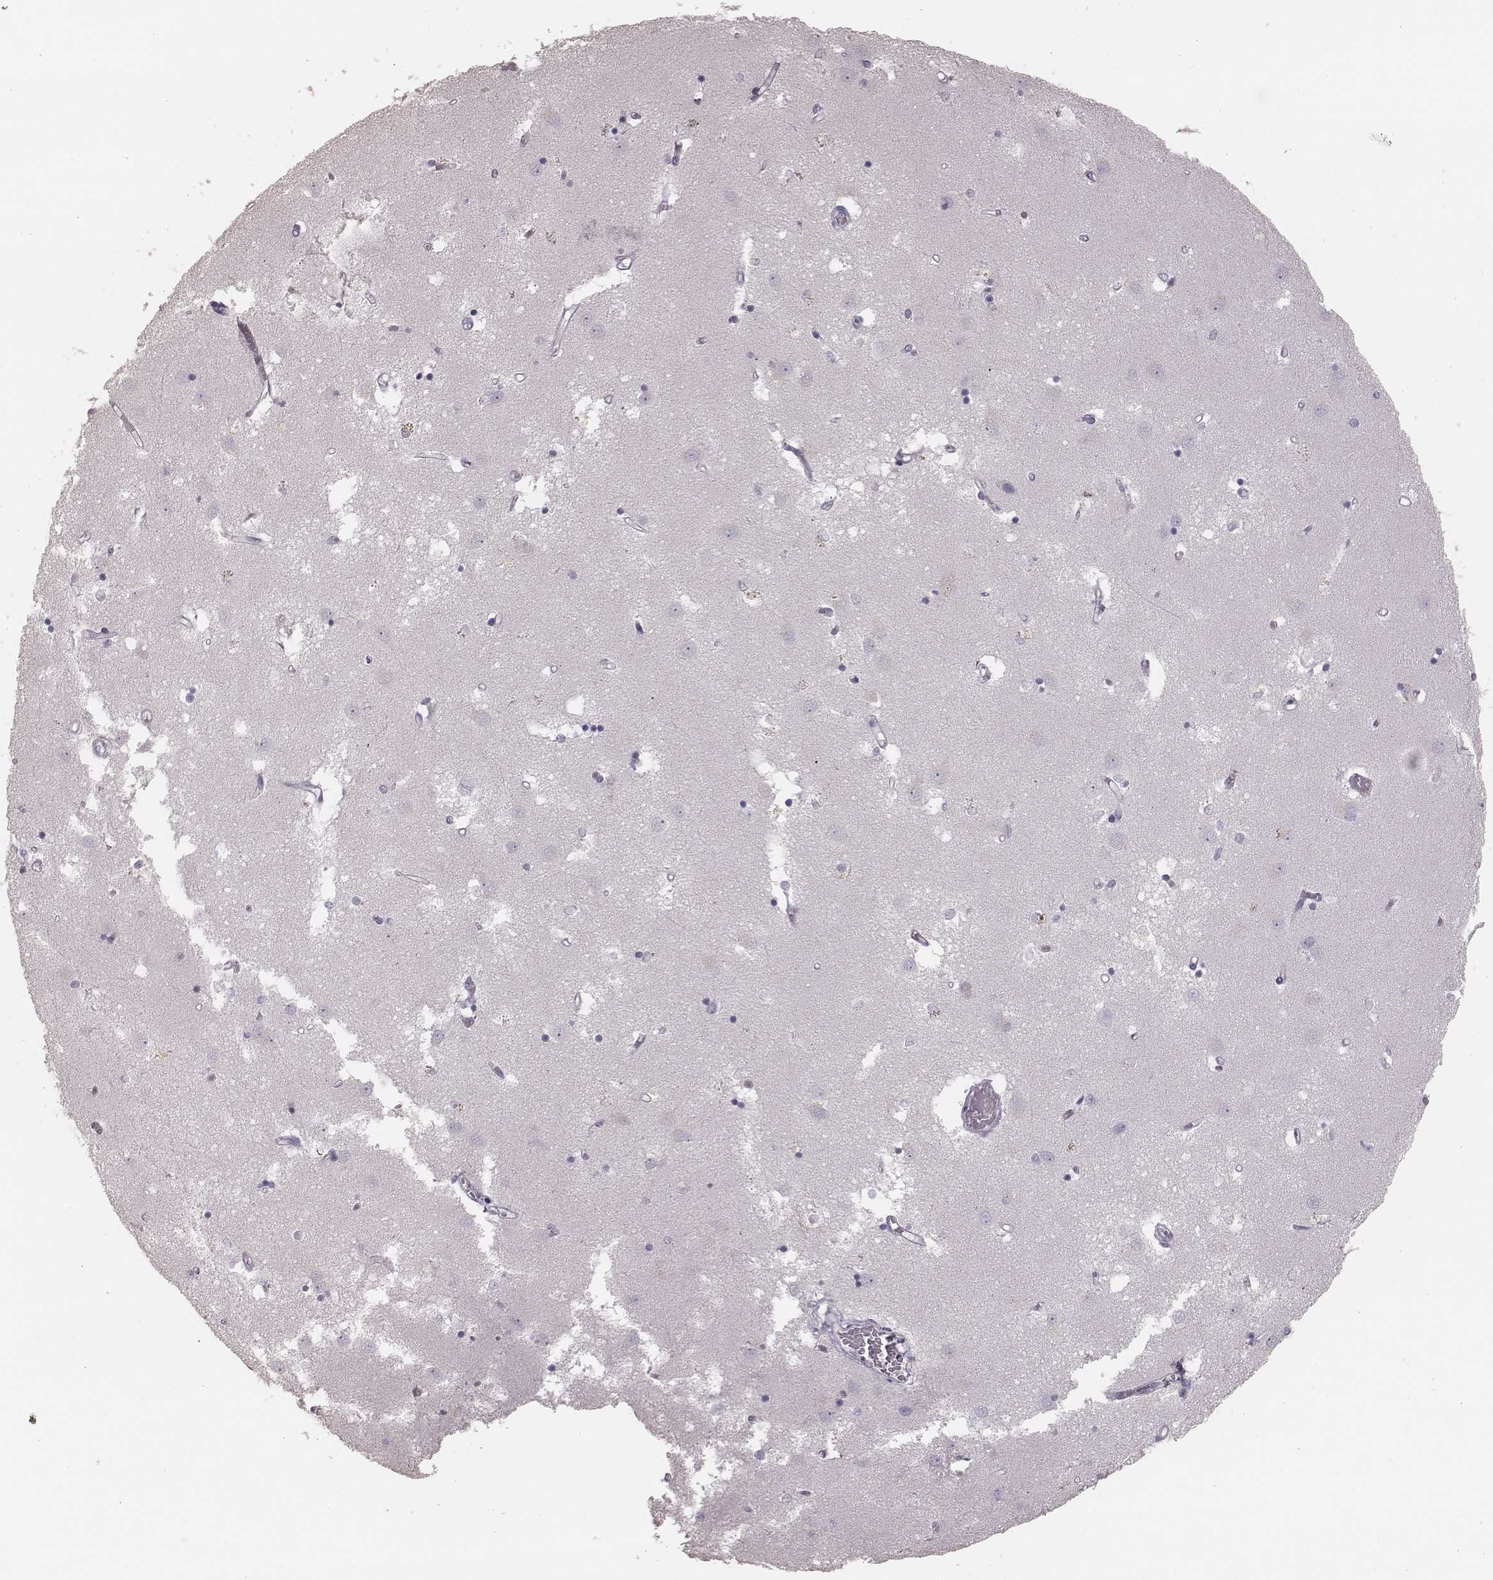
{"staining": {"intensity": "negative", "quantity": "none", "location": "none"}, "tissue": "caudate", "cell_type": "Glial cells", "image_type": "normal", "snomed": [{"axis": "morphology", "description": "Normal tissue, NOS"}, {"axis": "topography", "description": "Lateral ventricle wall"}], "caption": "The histopathology image displays no significant positivity in glial cells of caudate. (DAB immunohistochemistry (IHC) visualized using brightfield microscopy, high magnification).", "gene": "ZP4", "patient": {"sex": "male", "age": 54}}